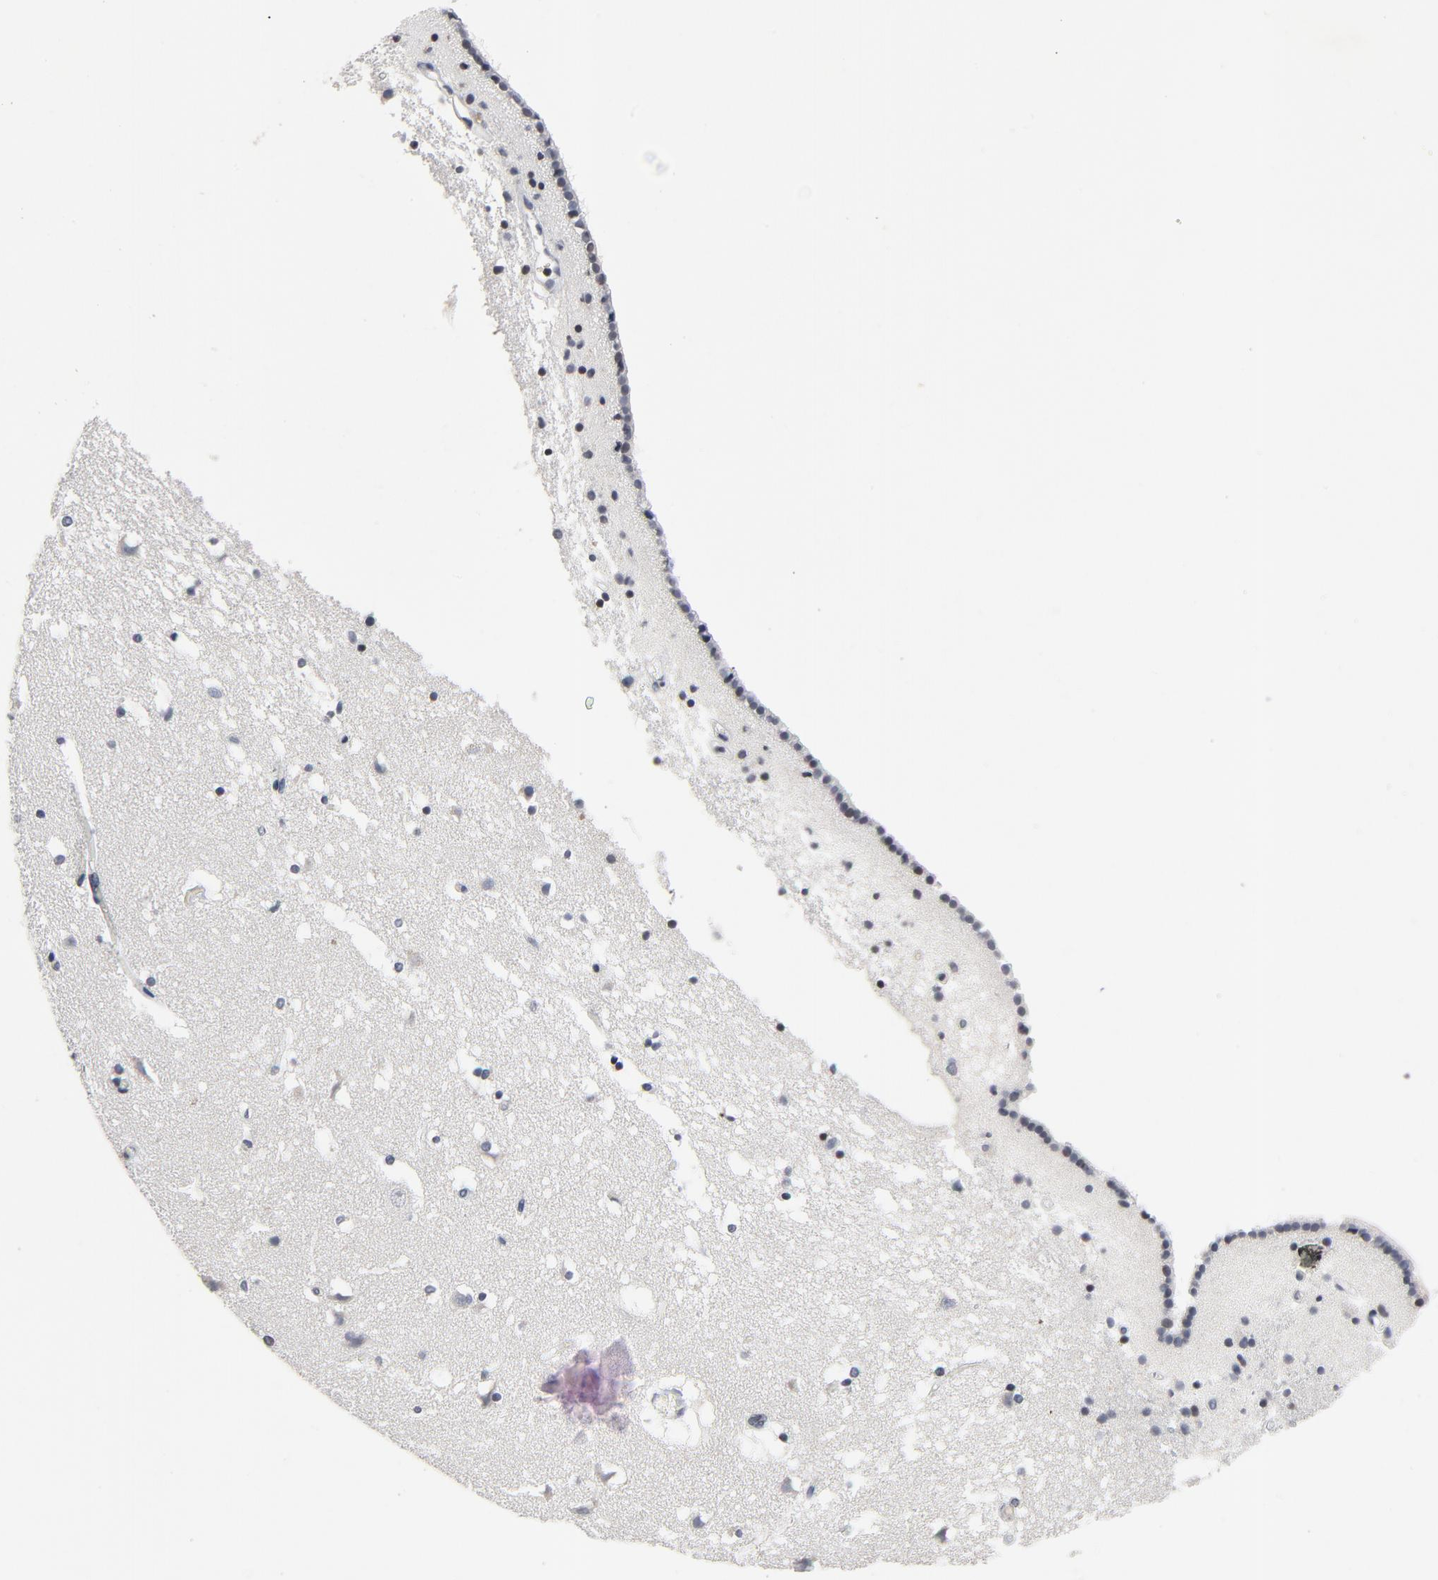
{"staining": {"intensity": "negative", "quantity": "none", "location": "none"}, "tissue": "caudate", "cell_type": "Glial cells", "image_type": "normal", "snomed": [{"axis": "morphology", "description": "Normal tissue, NOS"}, {"axis": "topography", "description": "Lateral ventricle wall"}], "caption": "IHC of unremarkable caudate displays no positivity in glial cells. (IHC, brightfield microscopy, high magnification).", "gene": "TCL1A", "patient": {"sex": "male", "age": 45}}